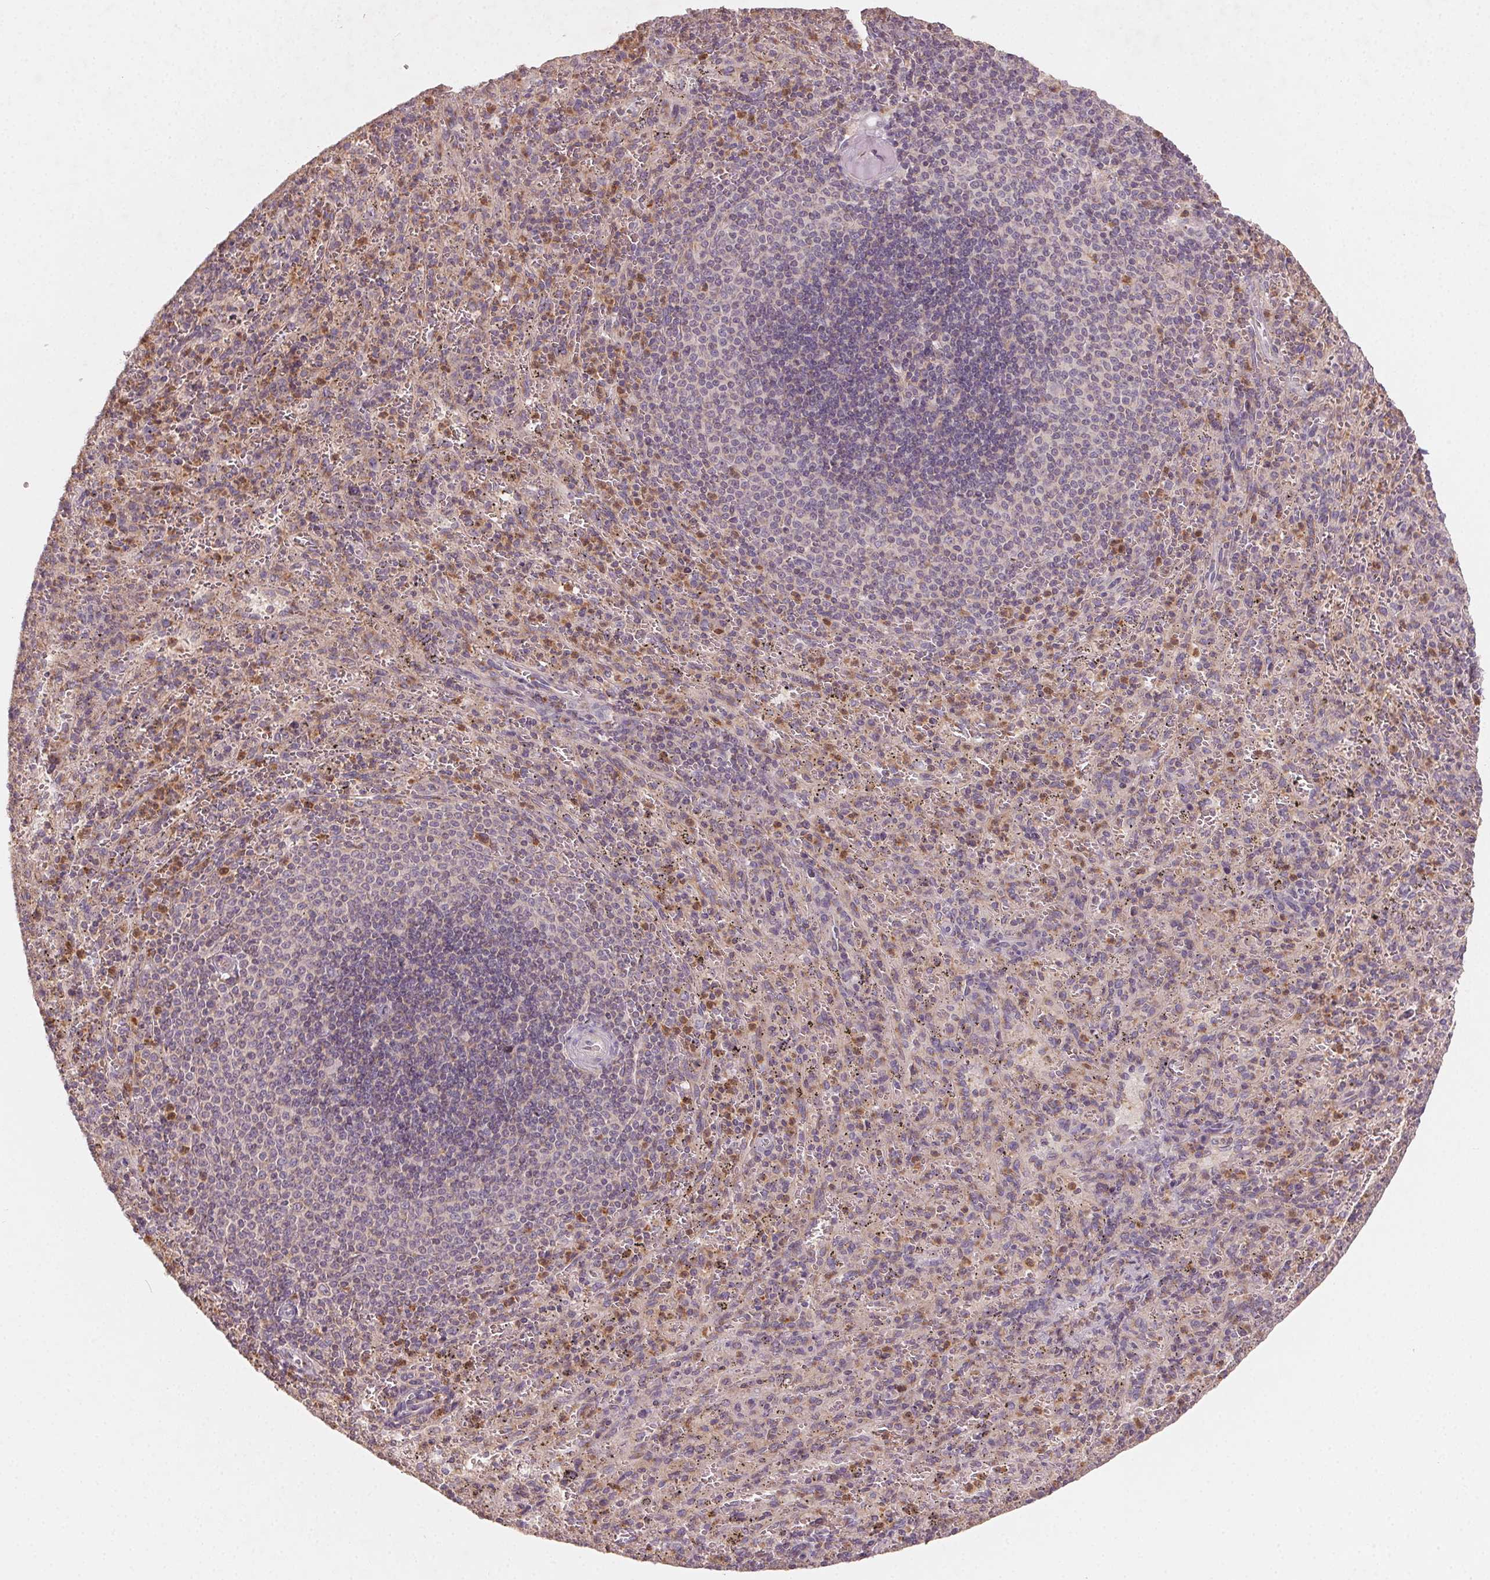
{"staining": {"intensity": "moderate", "quantity": "<25%", "location": "cytoplasmic/membranous"}, "tissue": "spleen", "cell_type": "Cells in red pulp", "image_type": "normal", "snomed": [{"axis": "morphology", "description": "Normal tissue, NOS"}, {"axis": "topography", "description": "Spleen"}], "caption": "Moderate cytoplasmic/membranous expression for a protein is present in approximately <25% of cells in red pulp of unremarkable spleen using immunohistochemistry (IHC).", "gene": "AP1S1", "patient": {"sex": "male", "age": 57}}